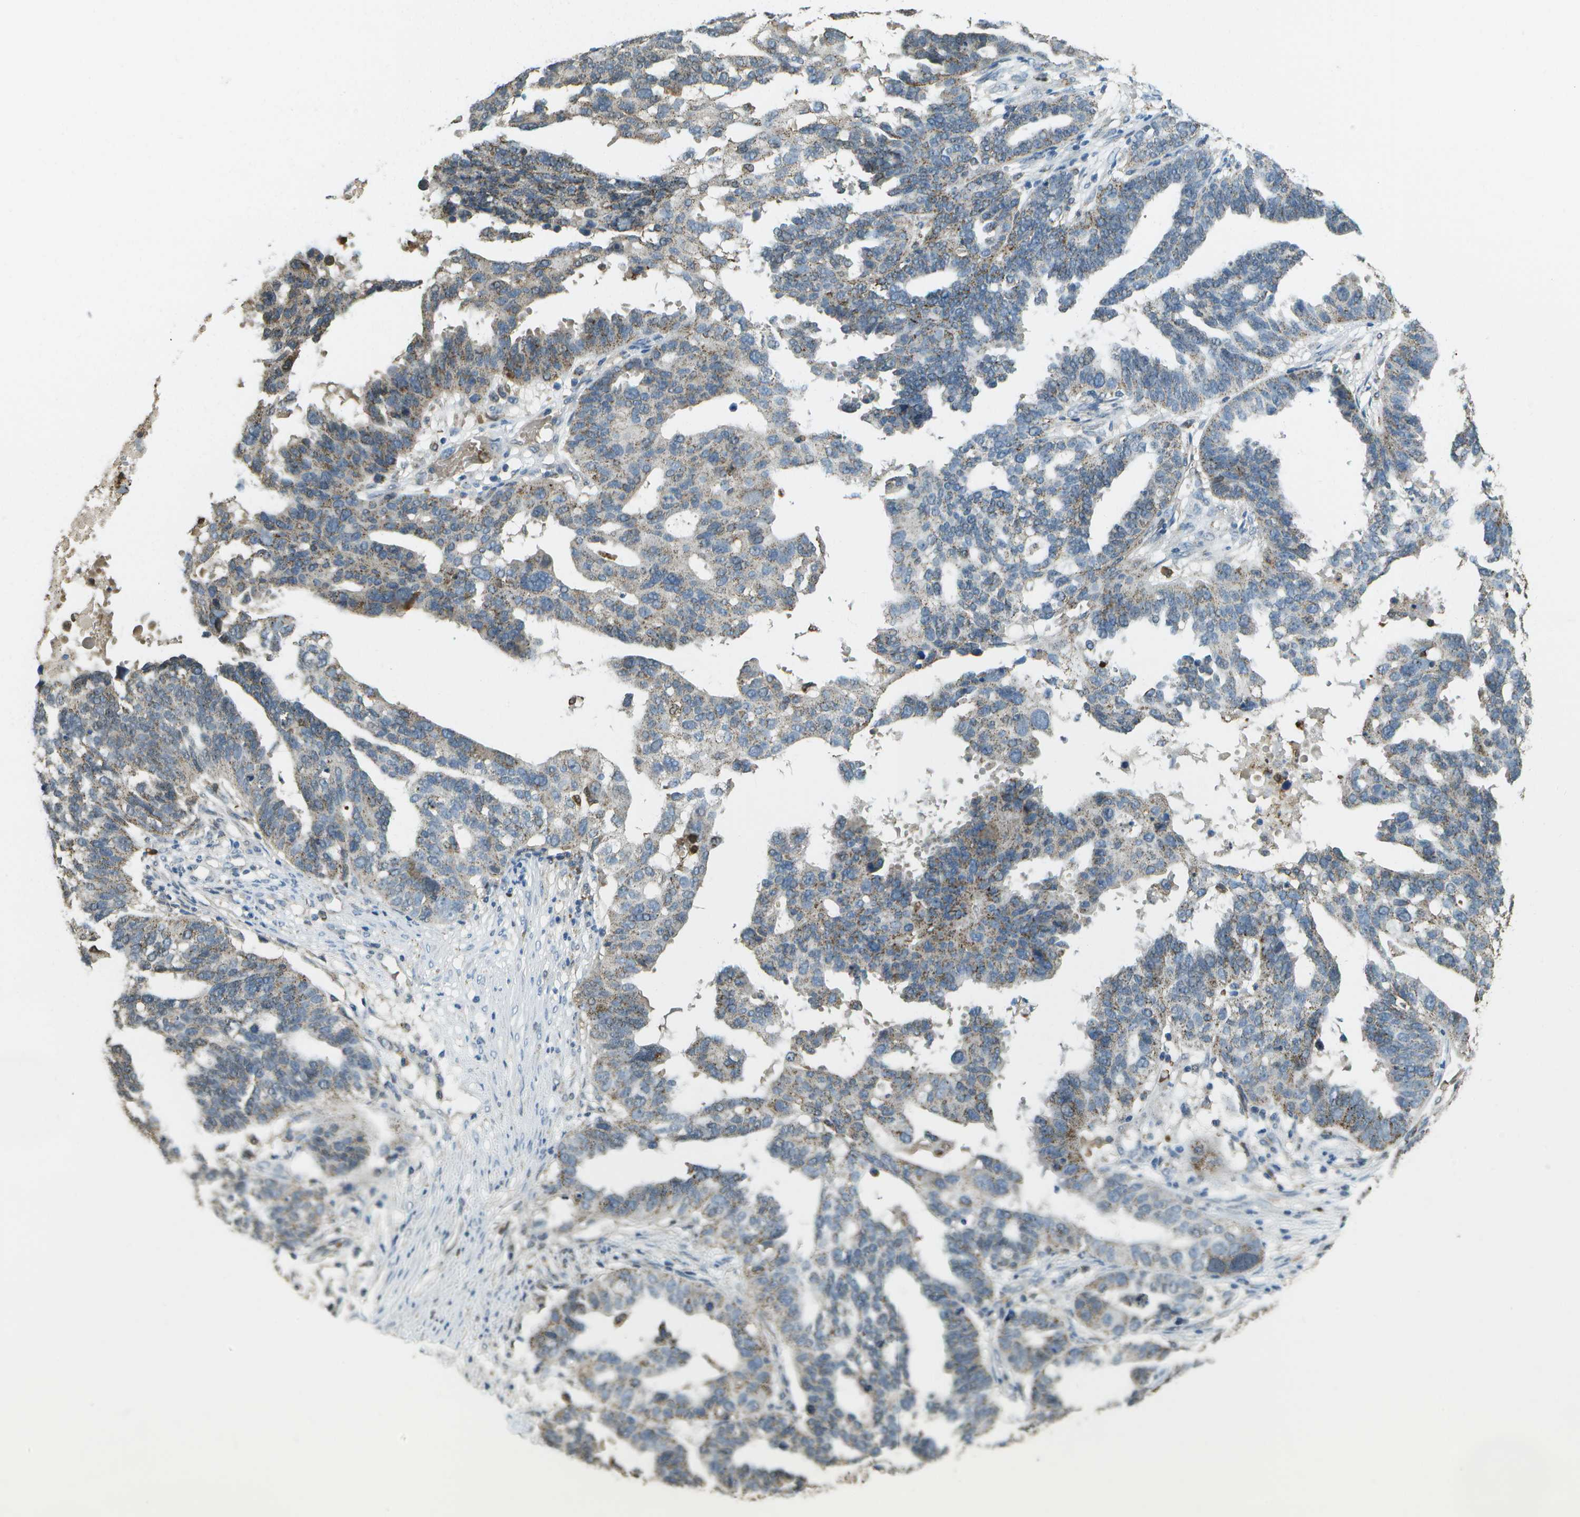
{"staining": {"intensity": "moderate", "quantity": "<25%", "location": "cytoplasmic/membranous"}, "tissue": "ovarian cancer", "cell_type": "Tumor cells", "image_type": "cancer", "snomed": [{"axis": "morphology", "description": "Cystadenocarcinoma, serous, NOS"}, {"axis": "topography", "description": "Ovary"}], "caption": "A low amount of moderate cytoplasmic/membranous positivity is identified in approximately <25% of tumor cells in ovarian cancer (serous cystadenocarcinoma) tissue.", "gene": "CACHD1", "patient": {"sex": "female", "age": 59}}